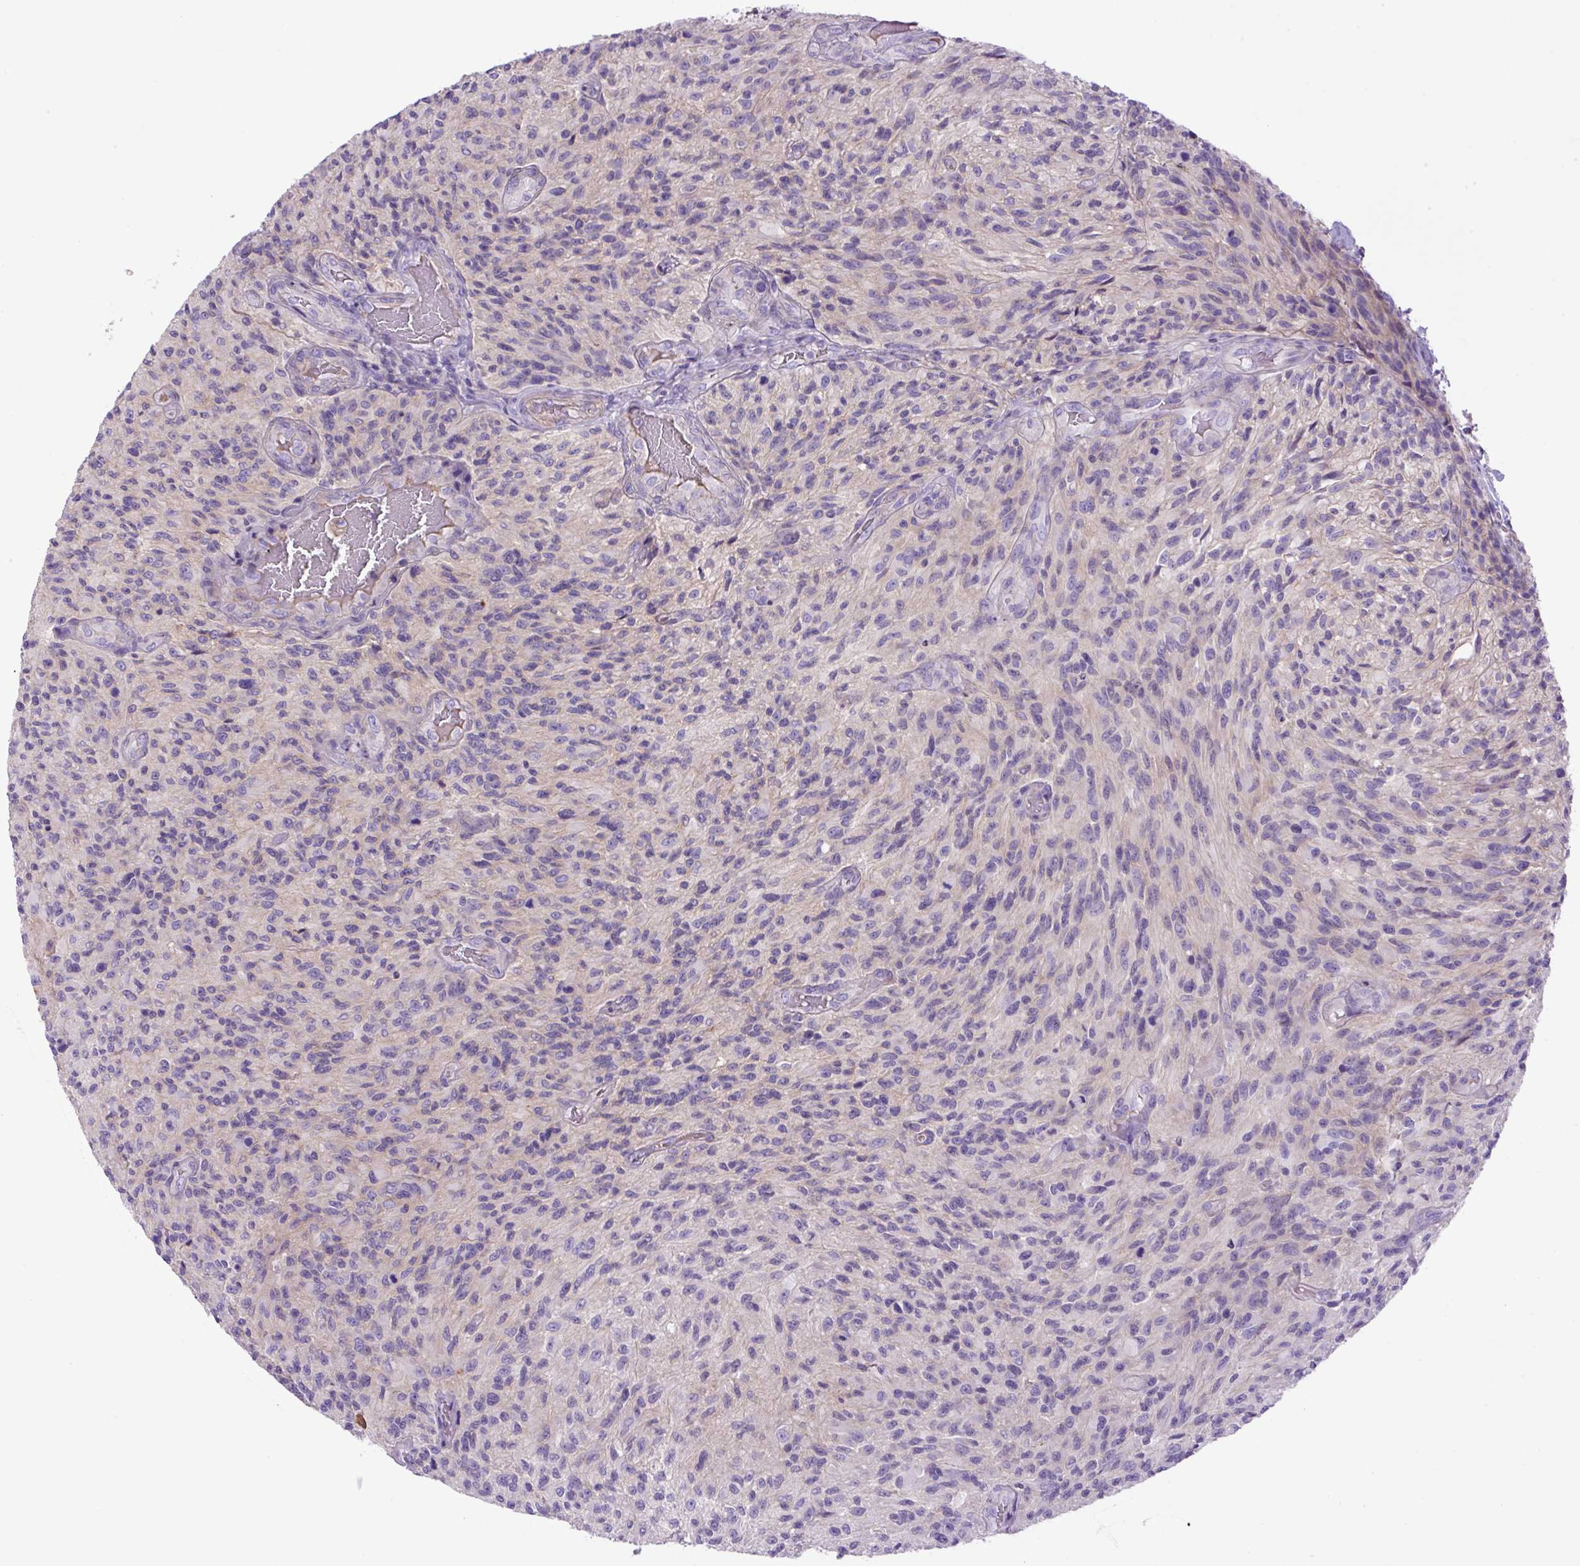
{"staining": {"intensity": "negative", "quantity": "none", "location": "none"}, "tissue": "glioma", "cell_type": "Tumor cells", "image_type": "cancer", "snomed": [{"axis": "morphology", "description": "Normal tissue, NOS"}, {"axis": "morphology", "description": "Glioma, malignant, High grade"}, {"axis": "topography", "description": "Cerebral cortex"}], "caption": "Malignant glioma (high-grade) stained for a protein using immunohistochemistry exhibits no positivity tumor cells.", "gene": "NPTN", "patient": {"sex": "male", "age": 56}}